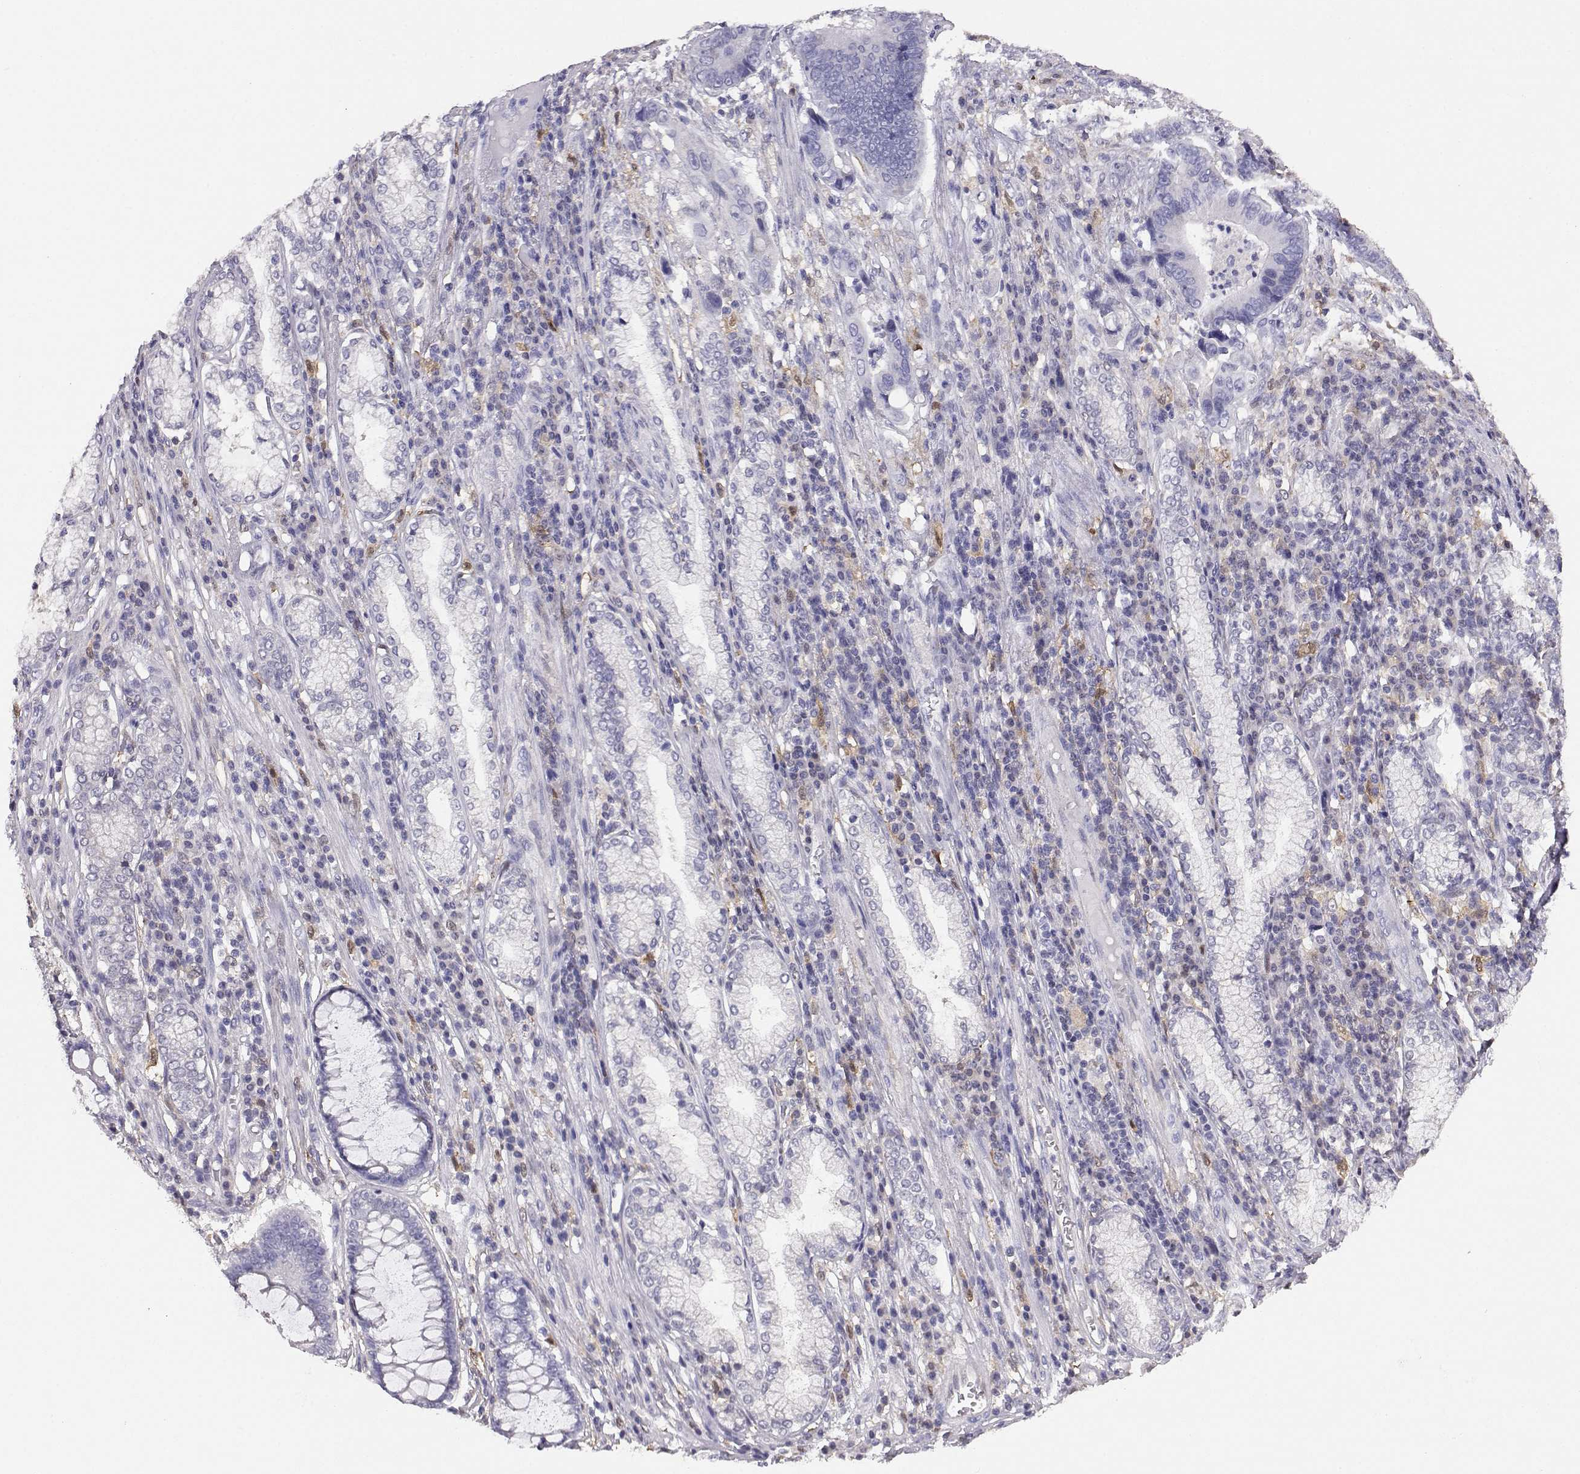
{"staining": {"intensity": "negative", "quantity": "none", "location": "none"}, "tissue": "stomach cancer", "cell_type": "Tumor cells", "image_type": "cancer", "snomed": [{"axis": "morphology", "description": "Adenocarcinoma, NOS"}, {"axis": "topography", "description": "Stomach"}], "caption": "Immunohistochemistry of adenocarcinoma (stomach) exhibits no expression in tumor cells.", "gene": "AKR1B1", "patient": {"sex": "male", "age": 84}}